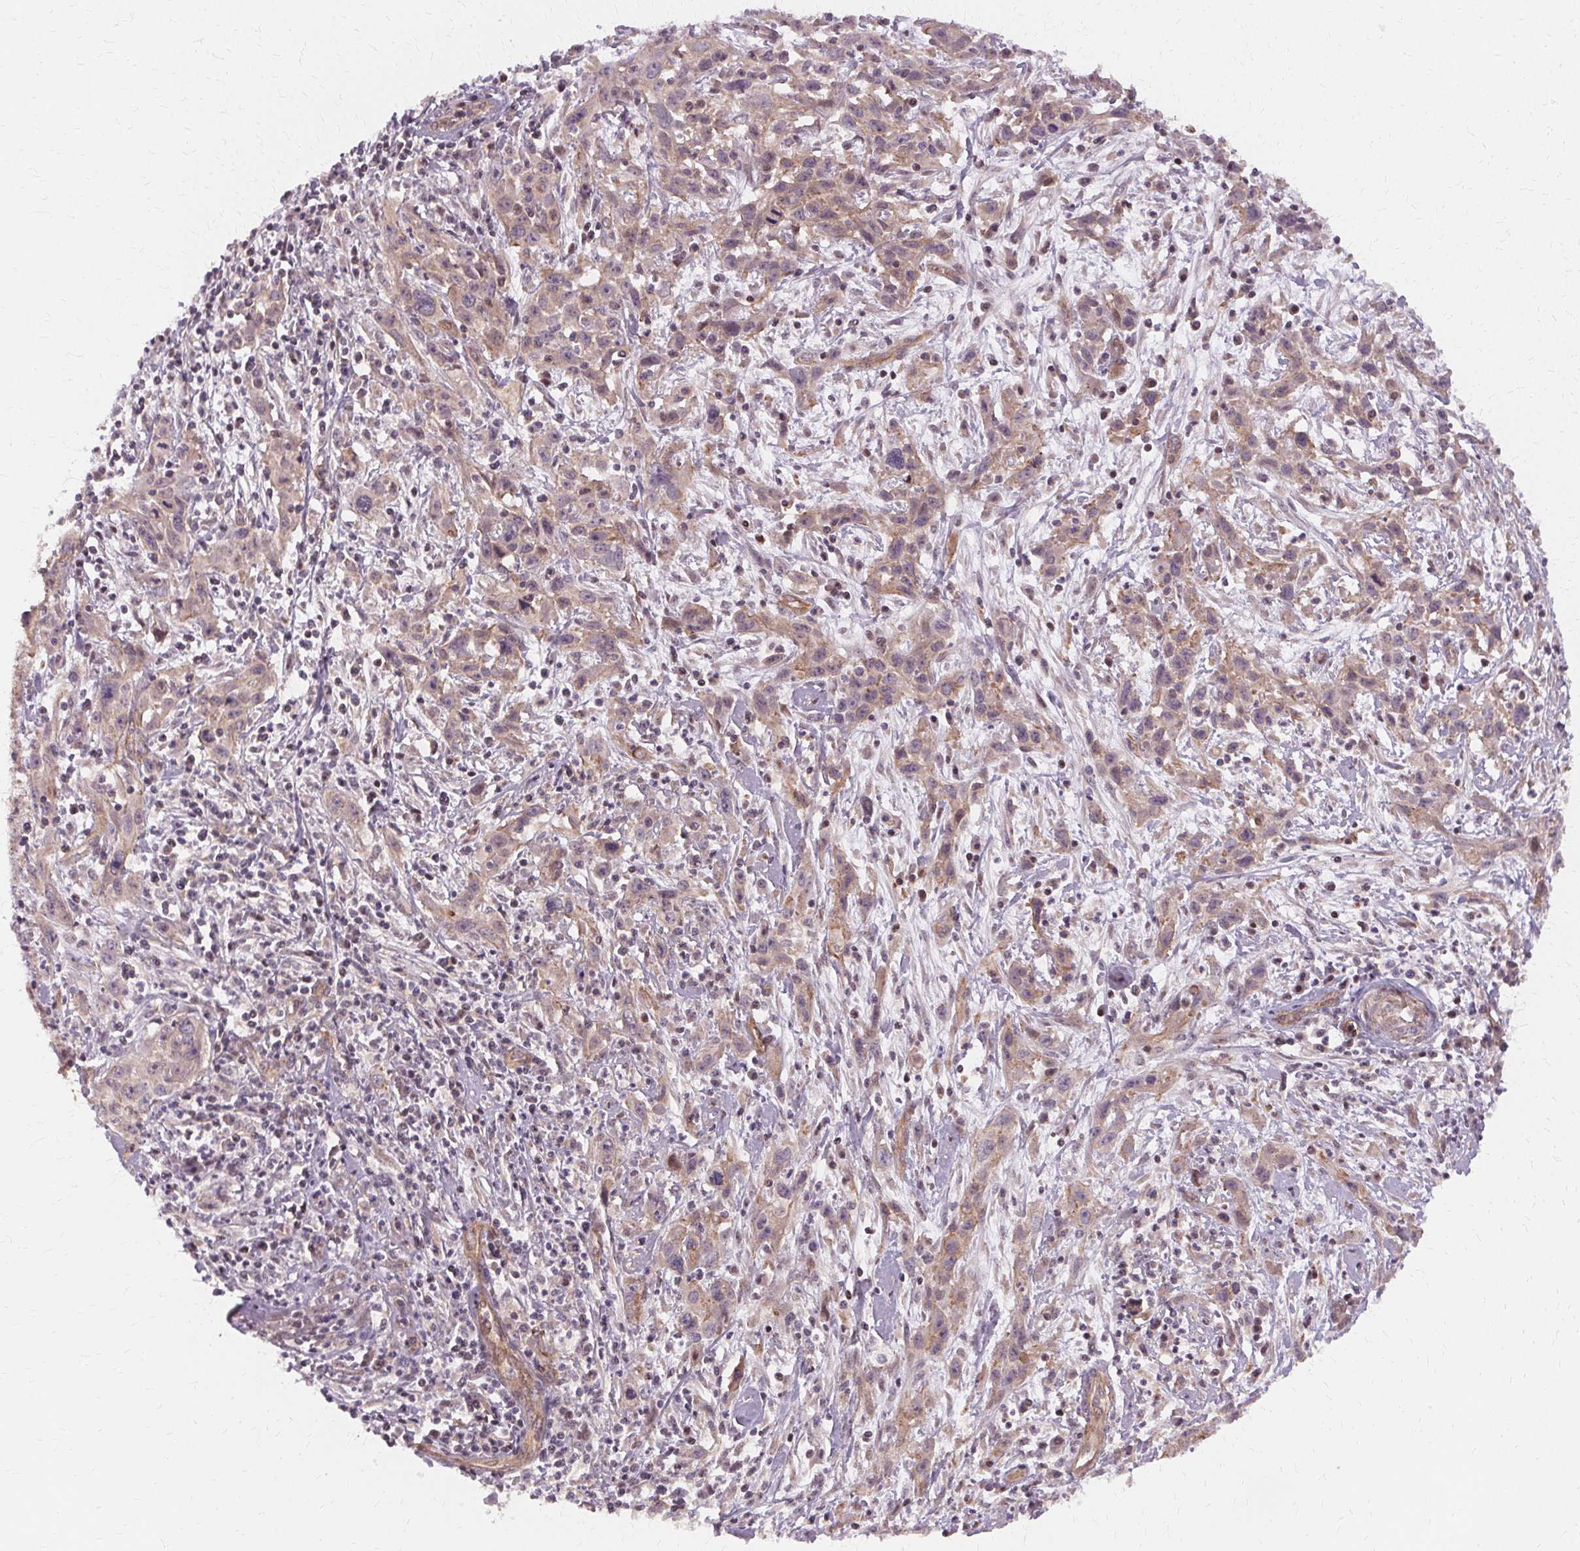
{"staining": {"intensity": "weak", "quantity": "<25%", "location": "cytoplasmic/membranous"}, "tissue": "cervical cancer", "cell_type": "Tumor cells", "image_type": "cancer", "snomed": [{"axis": "morphology", "description": "Squamous cell carcinoma, NOS"}, {"axis": "topography", "description": "Cervix"}], "caption": "Cervical cancer (squamous cell carcinoma) was stained to show a protein in brown. There is no significant positivity in tumor cells.", "gene": "USP8", "patient": {"sex": "female", "age": 38}}